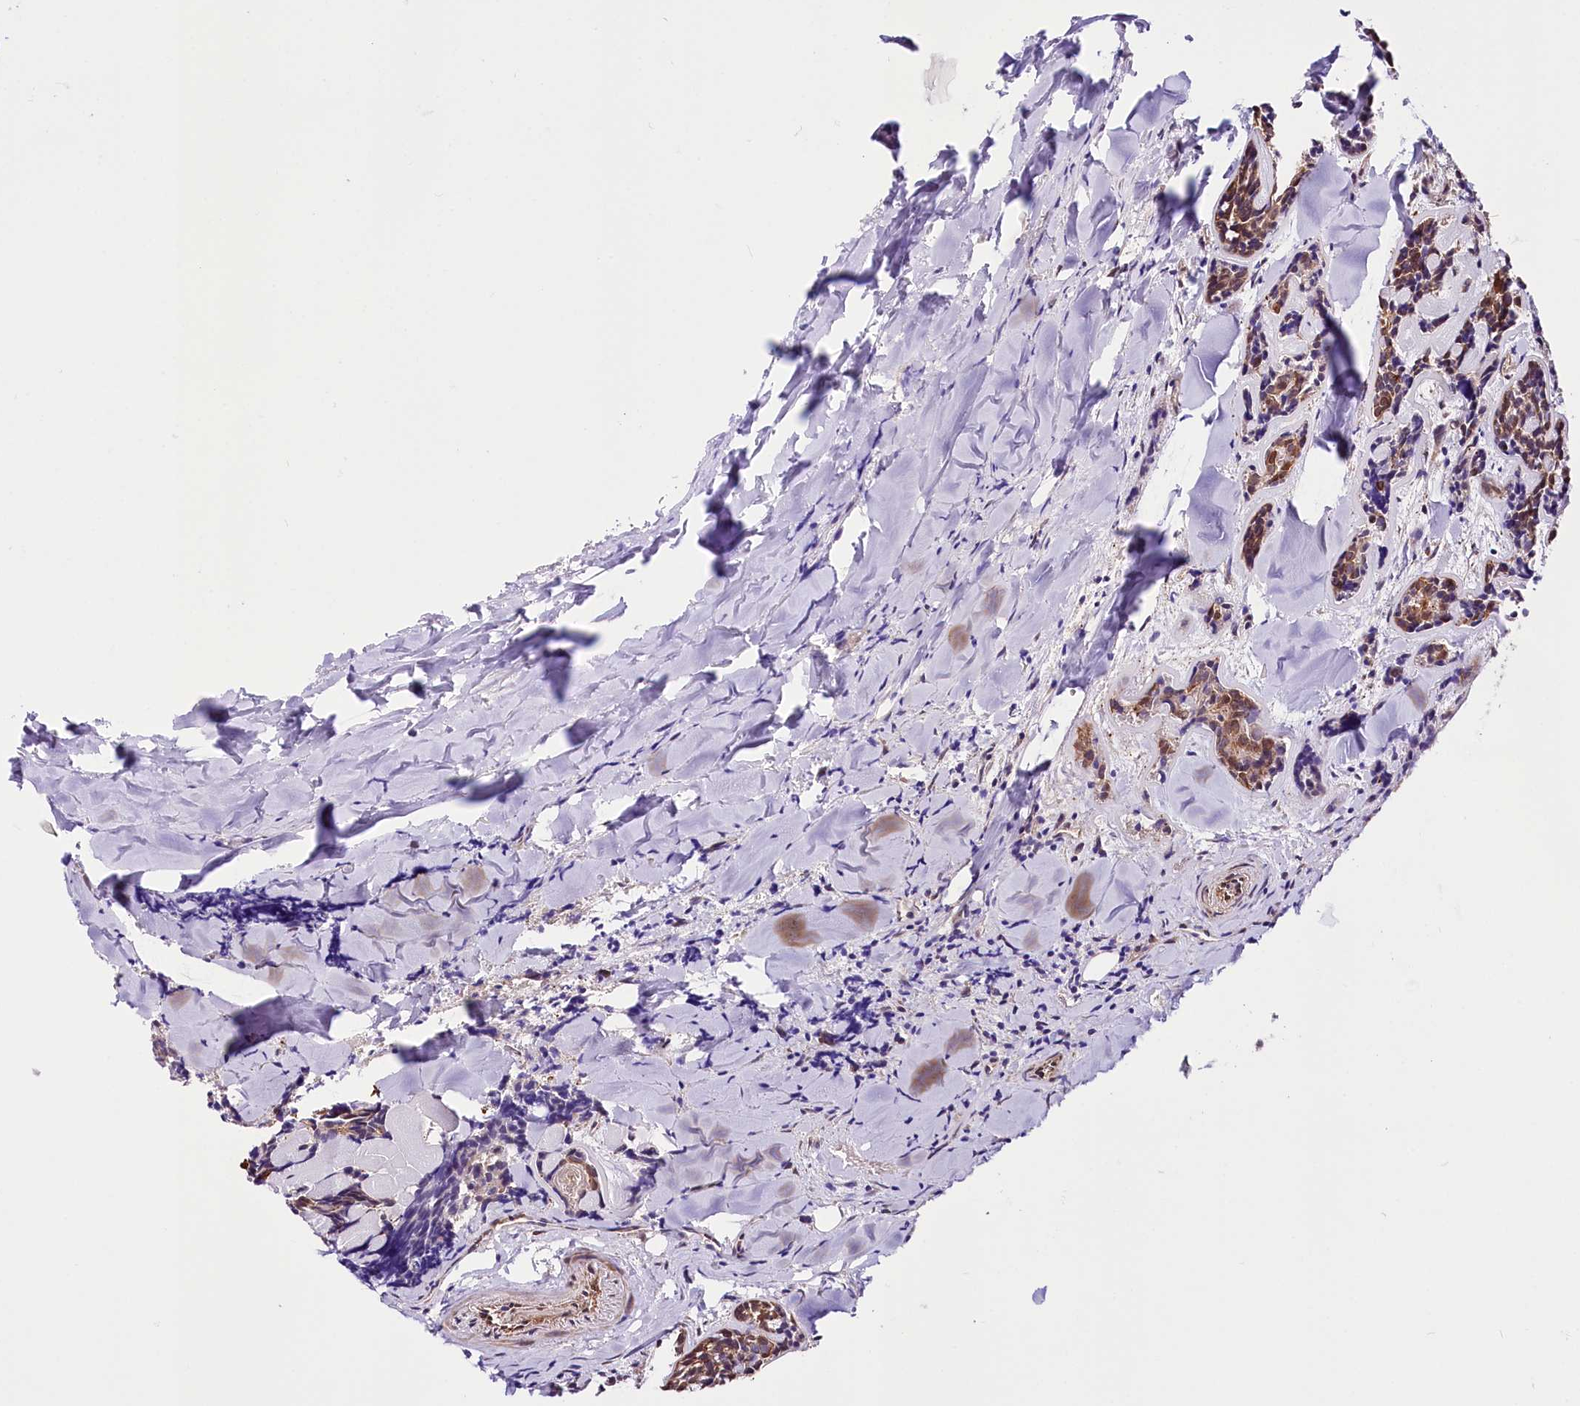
{"staining": {"intensity": "moderate", "quantity": ">75%", "location": "cytoplasmic/membranous"}, "tissue": "head and neck cancer", "cell_type": "Tumor cells", "image_type": "cancer", "snomed": [{"axis": "morphology", "description": "Adenocarcinoma, NOS"}, {"axis": "topography", "description": "Salivary gland"}, {"axis": "topography", "description": "Head-Neck"}], "caption": "Moderate cytoplasmic/membranous protein staining is identified in about >75% of tumor cells in head and neck cancer (adenocarcinoma).", "gene": "ST7", "patient": {"sex": "female", "age": 63}}